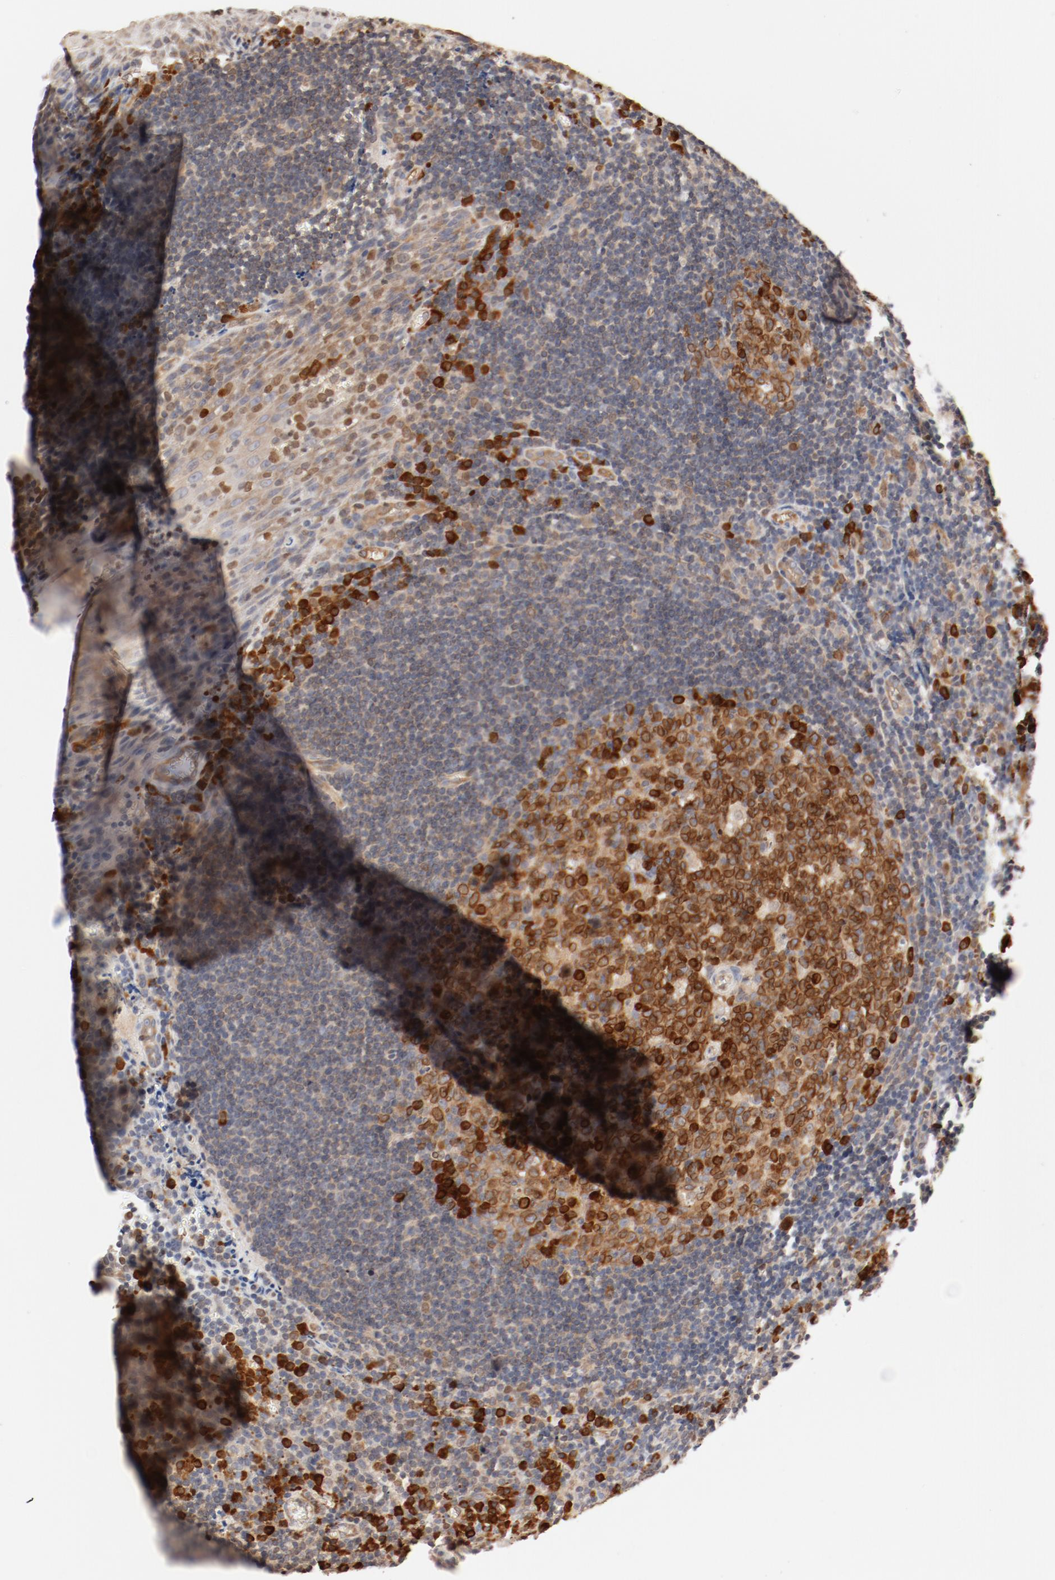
{"staining": {"intensity": "strong", "quantity": ">75%", "location": "cytoplasmic/membranous,nuclear"}, "tissue": "tonsil", "cell_type": "Germinal center cells", "image_type": "normal", "snomed": [{"axis": "morphology", "description": "Normal tissue, NOS"}, {"axis": "topography", "description": "Tonsil"}], "caption": "Protein expression analysis of benign tonsil exhibits strong cytoplasmic/membranous,nuclear staining in approximately >75% of germinal center cells.", "gene": "UBE2J1", "patient": {"sex": "male", "age": 20}}